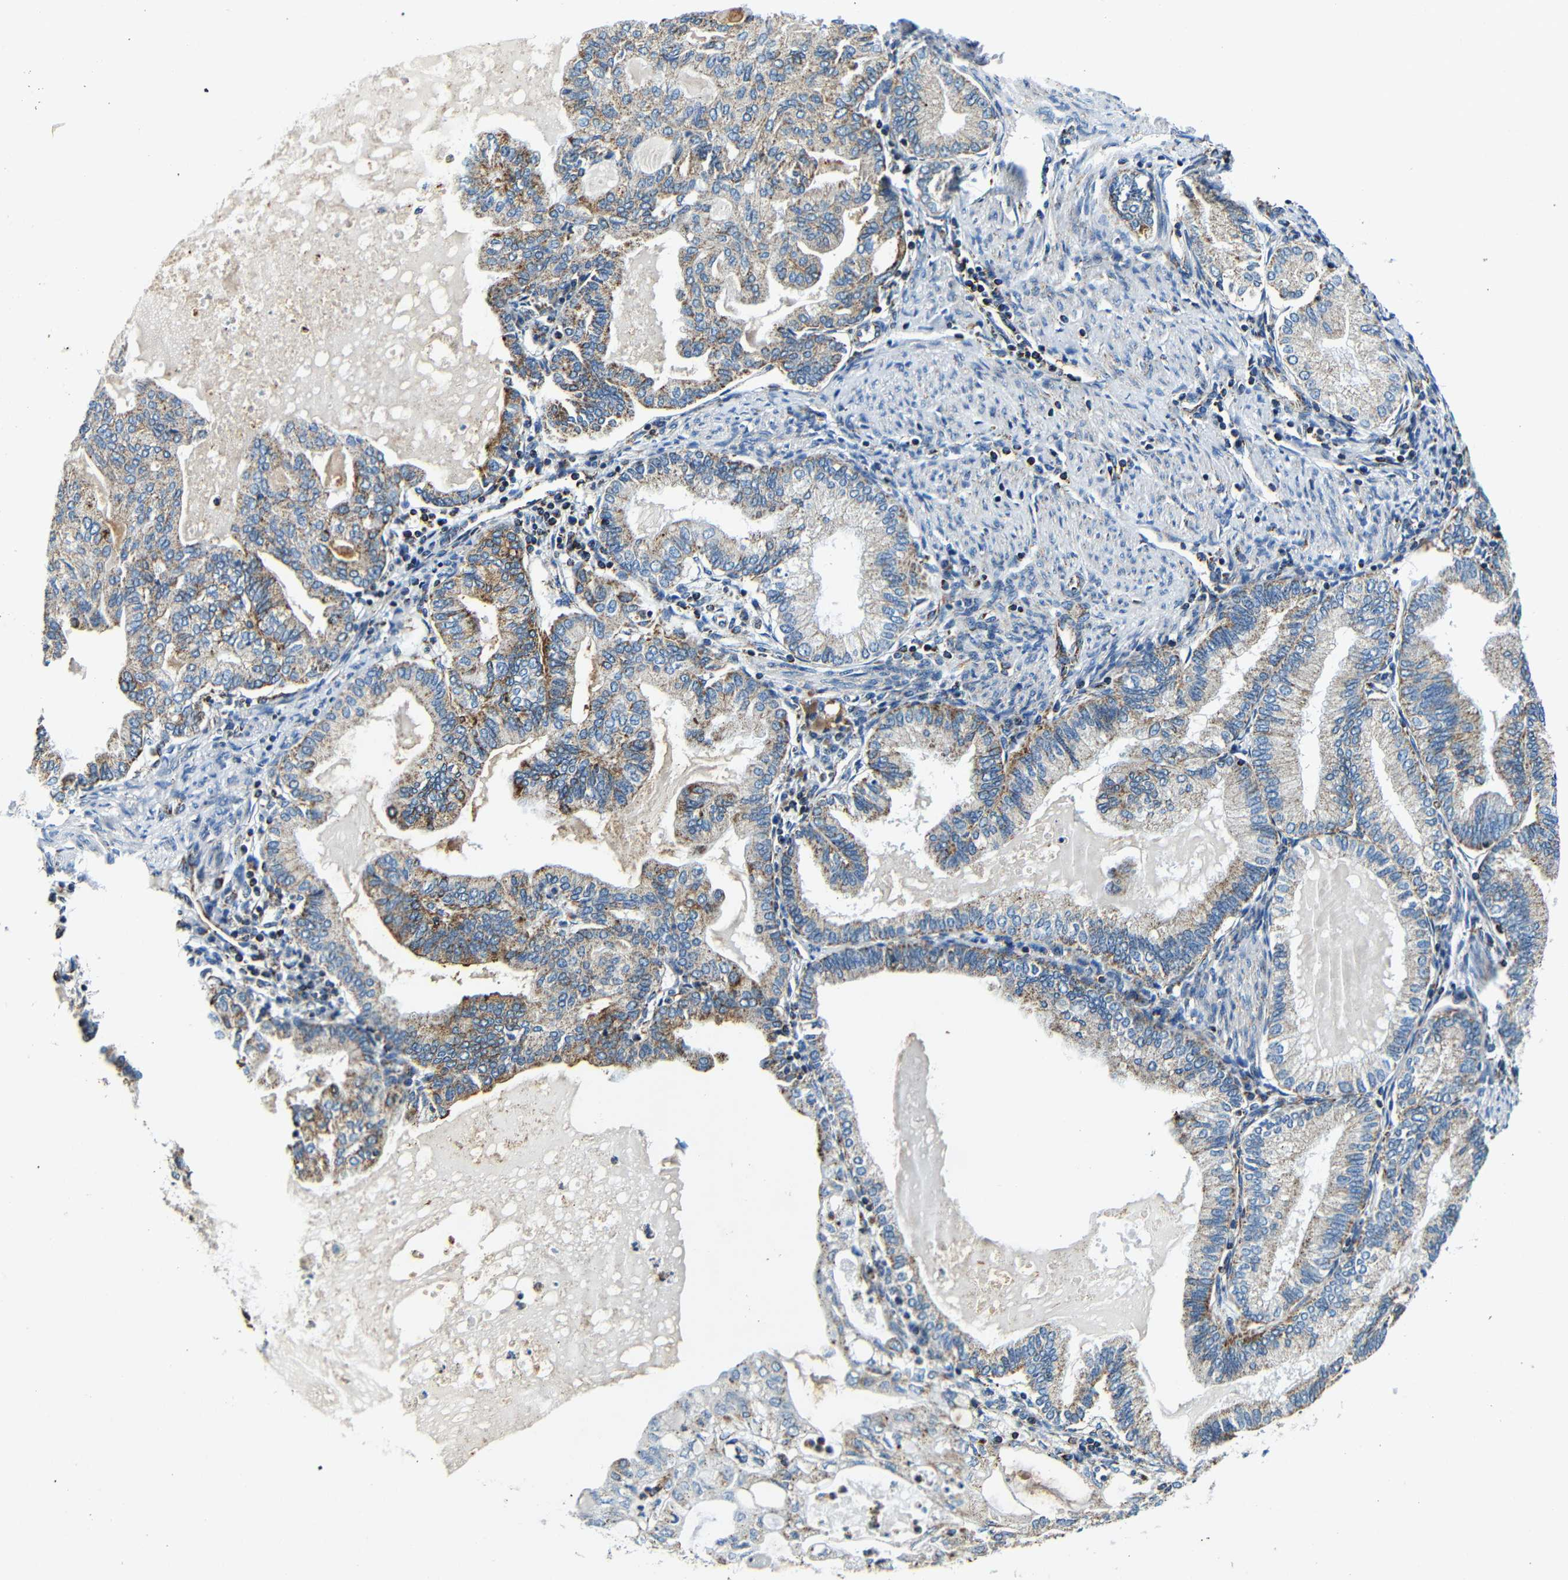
{"staining": {"intensity": "moderate", "quantity": "25%-75%", "location": "cytoplasmic/membranous"}, "tissue": "endometrial cancer", "cell_type": "Tumor cells", "image_type": "cancer", "snomed": [{"axis": "morphology", "description": "Adenocarcinoma, NOS"}, {"axis": "topography", "description": "Endometrium"}], "caption": "A photomicrograph showing moderate cytoplasmic/membranous positivity in about 25%-75% of tumor cells in endometrial cancer (adenocarcinoma), as visualized by brown immunohistochemical staining.", "gene": "GALNT18", "patient": {"sex": "female", "age": 86}}